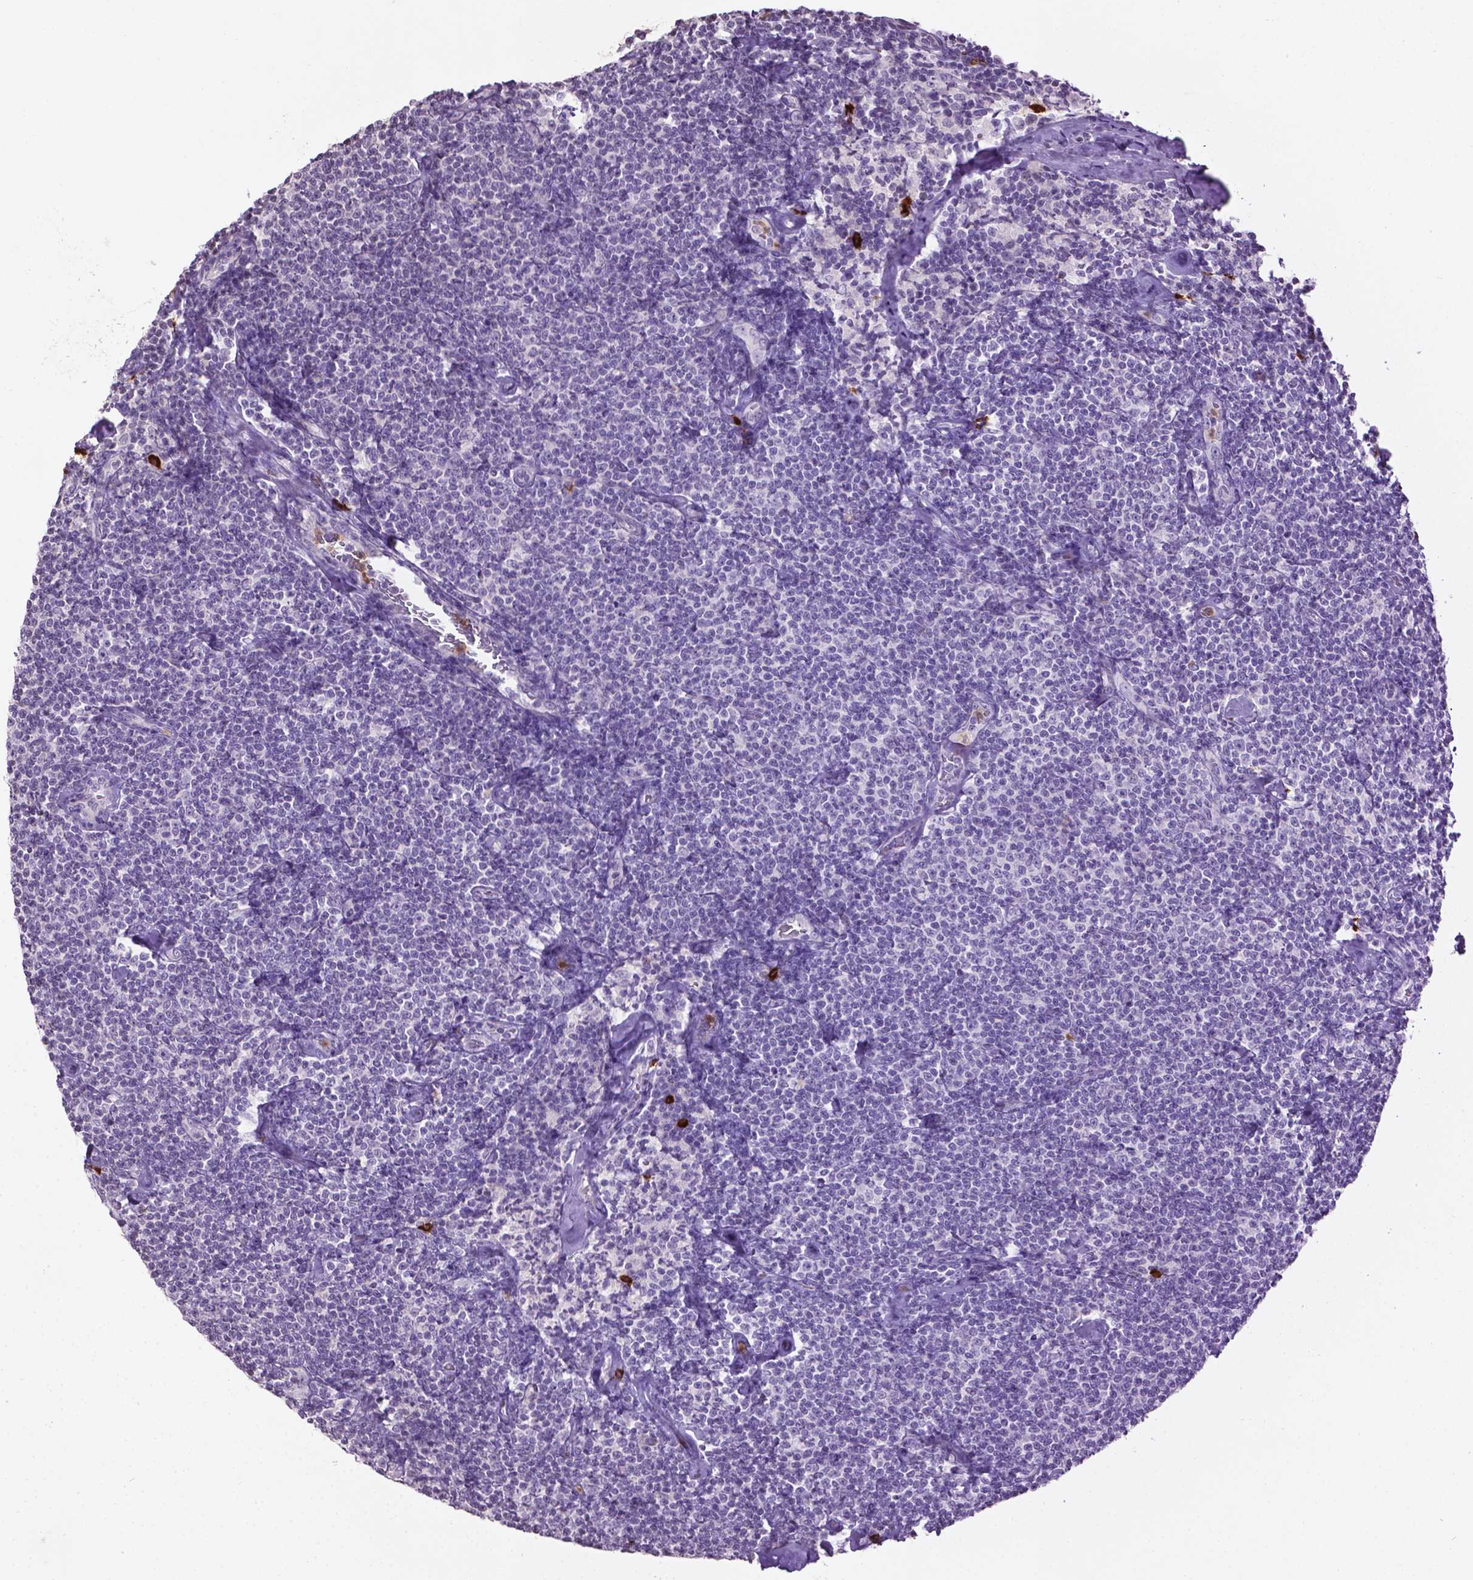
{"staining": {"intensity": "negative", "quantity": "none", "location": "none"}, "tissue": "lymphoma", "cell_type": "Tumor cells", "image_type": "cancer", "snomed": [{"axis": "morphology", "description": "Malignant lymphoma, non-Hodgkin's type, Low grade"}, {"axis": "topography", "description": "Lymph node"}], "caption": "An immunohistochemistry histopathology image of low-grade malignant lymphoma, non-Hodgkin's type is shown. There is no staining in tumor cells of low-grade malignant lymphoma, non-Hodgkin's type.", "gene": "NTNG2", "patient": {"sex": "male", "age": 81}}